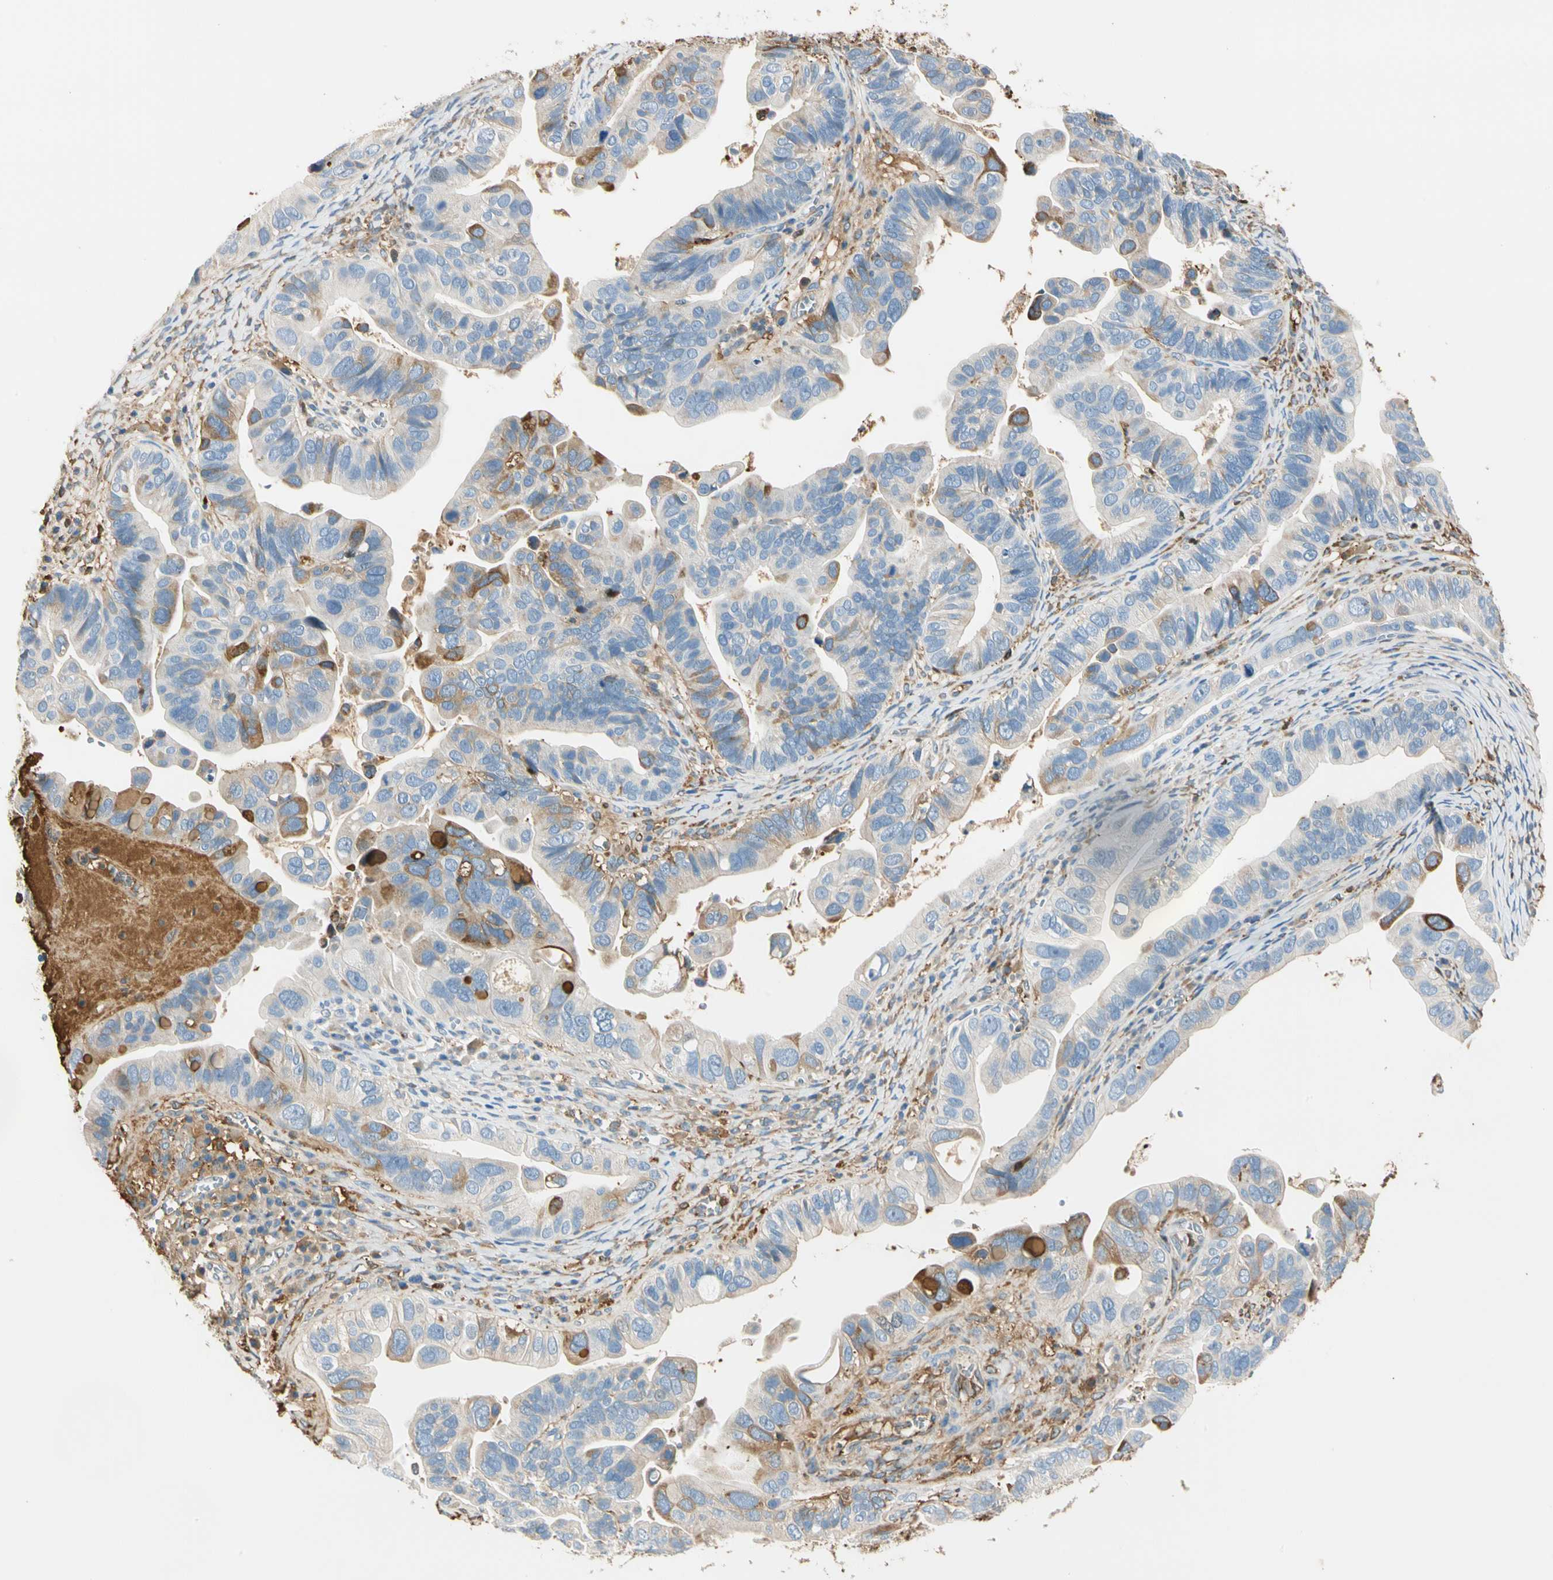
{"staining": {"intensity": "strong", "quantity": "<25%", "location": "cytoplasmic/membranous"}, "tissue": "ovarian cancer", "cell_type": "Tumor cells", "image_type": "cancer", "snomed": [{"axis": "morphology", "description": "Cystadenocarcinoma, serous, NOS"}, {"axis": "topography", "description": "Ovary"}], "caption": "A histopathology image of human serous cystadenocarcinoma (ovarian) stained for a protein reveals strong cytoplasmic/membranous brown staining in tumor cells.", "gene": "LAMB3", "patient": {"sex": "female", "age": 56}}